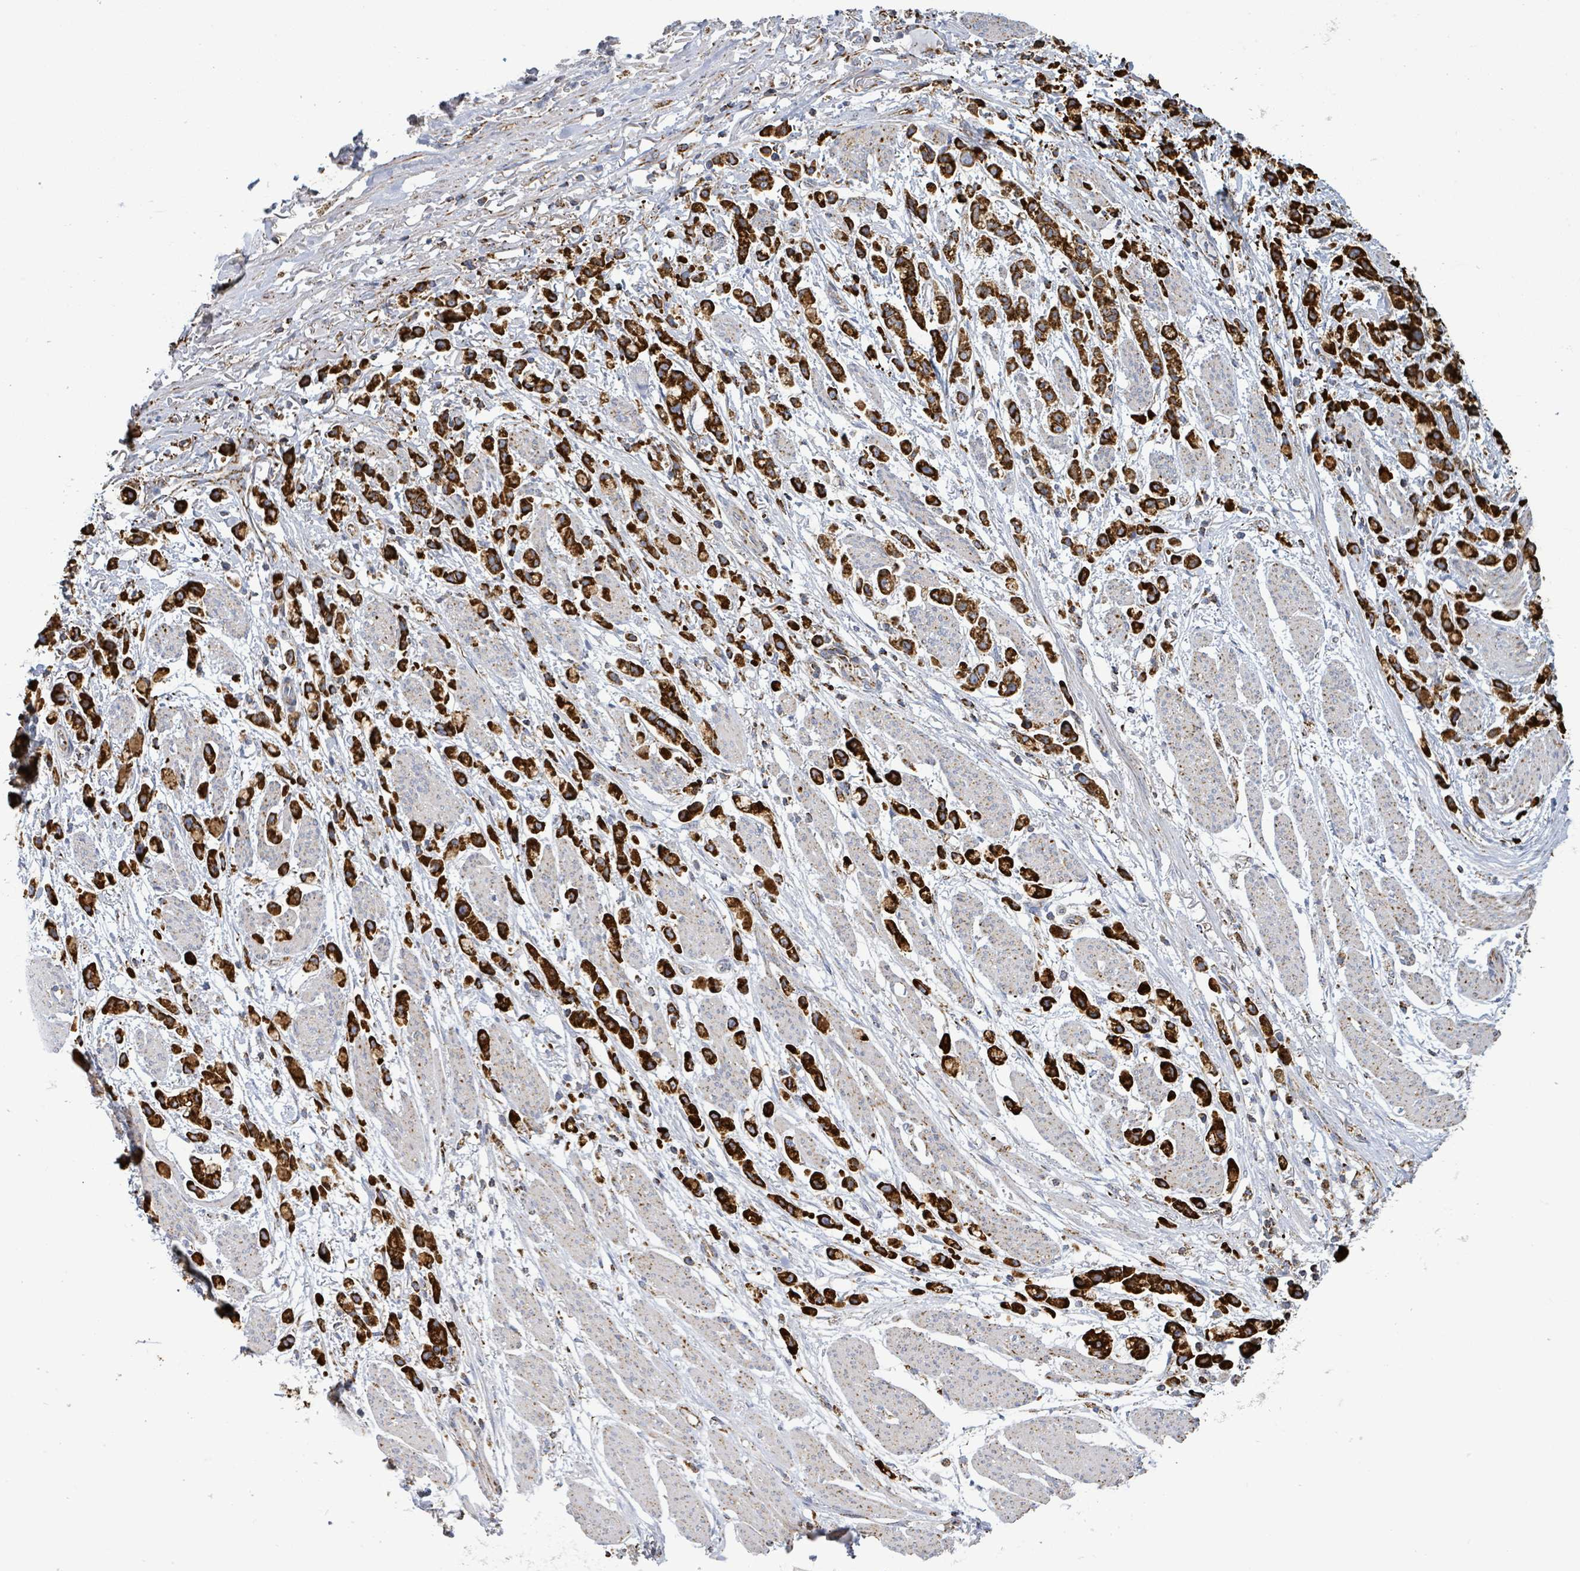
{"staining": {"intensity": "strong", "quantity": ">75%", "location": "cytoplasmic/membranous"}, "tissue": "stomach cancer", "cell_type": "Tumor cells", "image_type": "cancer", "snomed": [{"axis": "morphology", "description": "Adenocarcinoma, NOS"}, {"axis": "topography", "description": "Stomach"}], "caption": "Human stomach cancer (adenocarcinoma) stained with a protein marker shows strong staining in tumor cells.", "gene": "SUCLG2", "patient": {"sex": "female", "age": 81}}